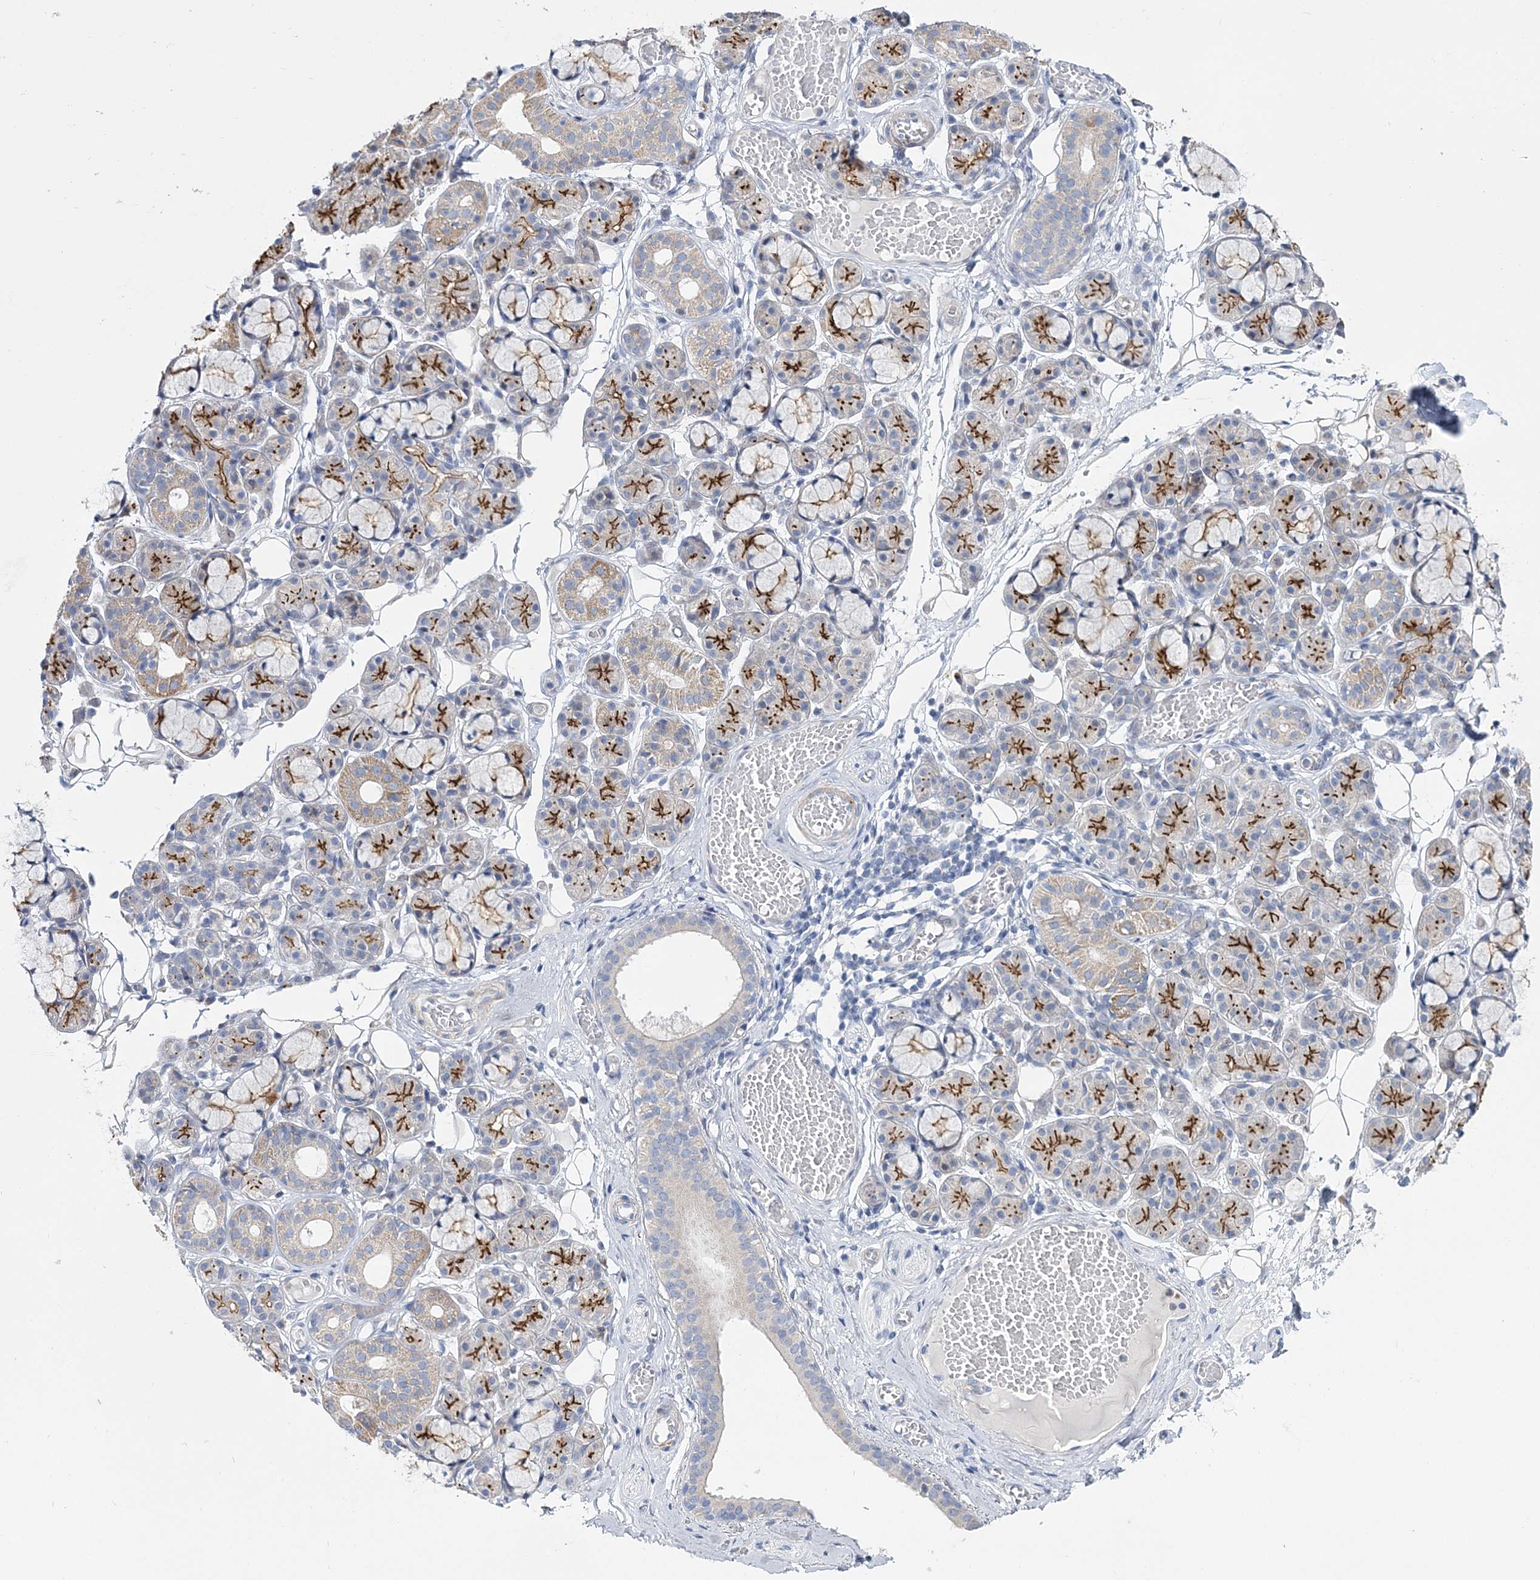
{"staining": {"intensity": "strong", "quantity": "25%-75%", "location": "cytoplasmic/membranous"}, "tissue": "salivary gland", "cell_type": "Glandular cells", "image_type": "normal", "snomed": [{"axis": "morphology", "description": "Normal tissue, NOS"}, {"axis": "topography", "description": "Salivary gland"}], "caption": "Immunohistochemistry photomicrograph of benign salivary gland: salivary gland stained using IHC shows high levels of strong protein expression localized specifically in the cytoplasmic/membranous of glandular cells, appearing as a cytoplasmic/membranous brown color.", "gene": "ANO1", "patient": {"sex": "male", "age": 63}}